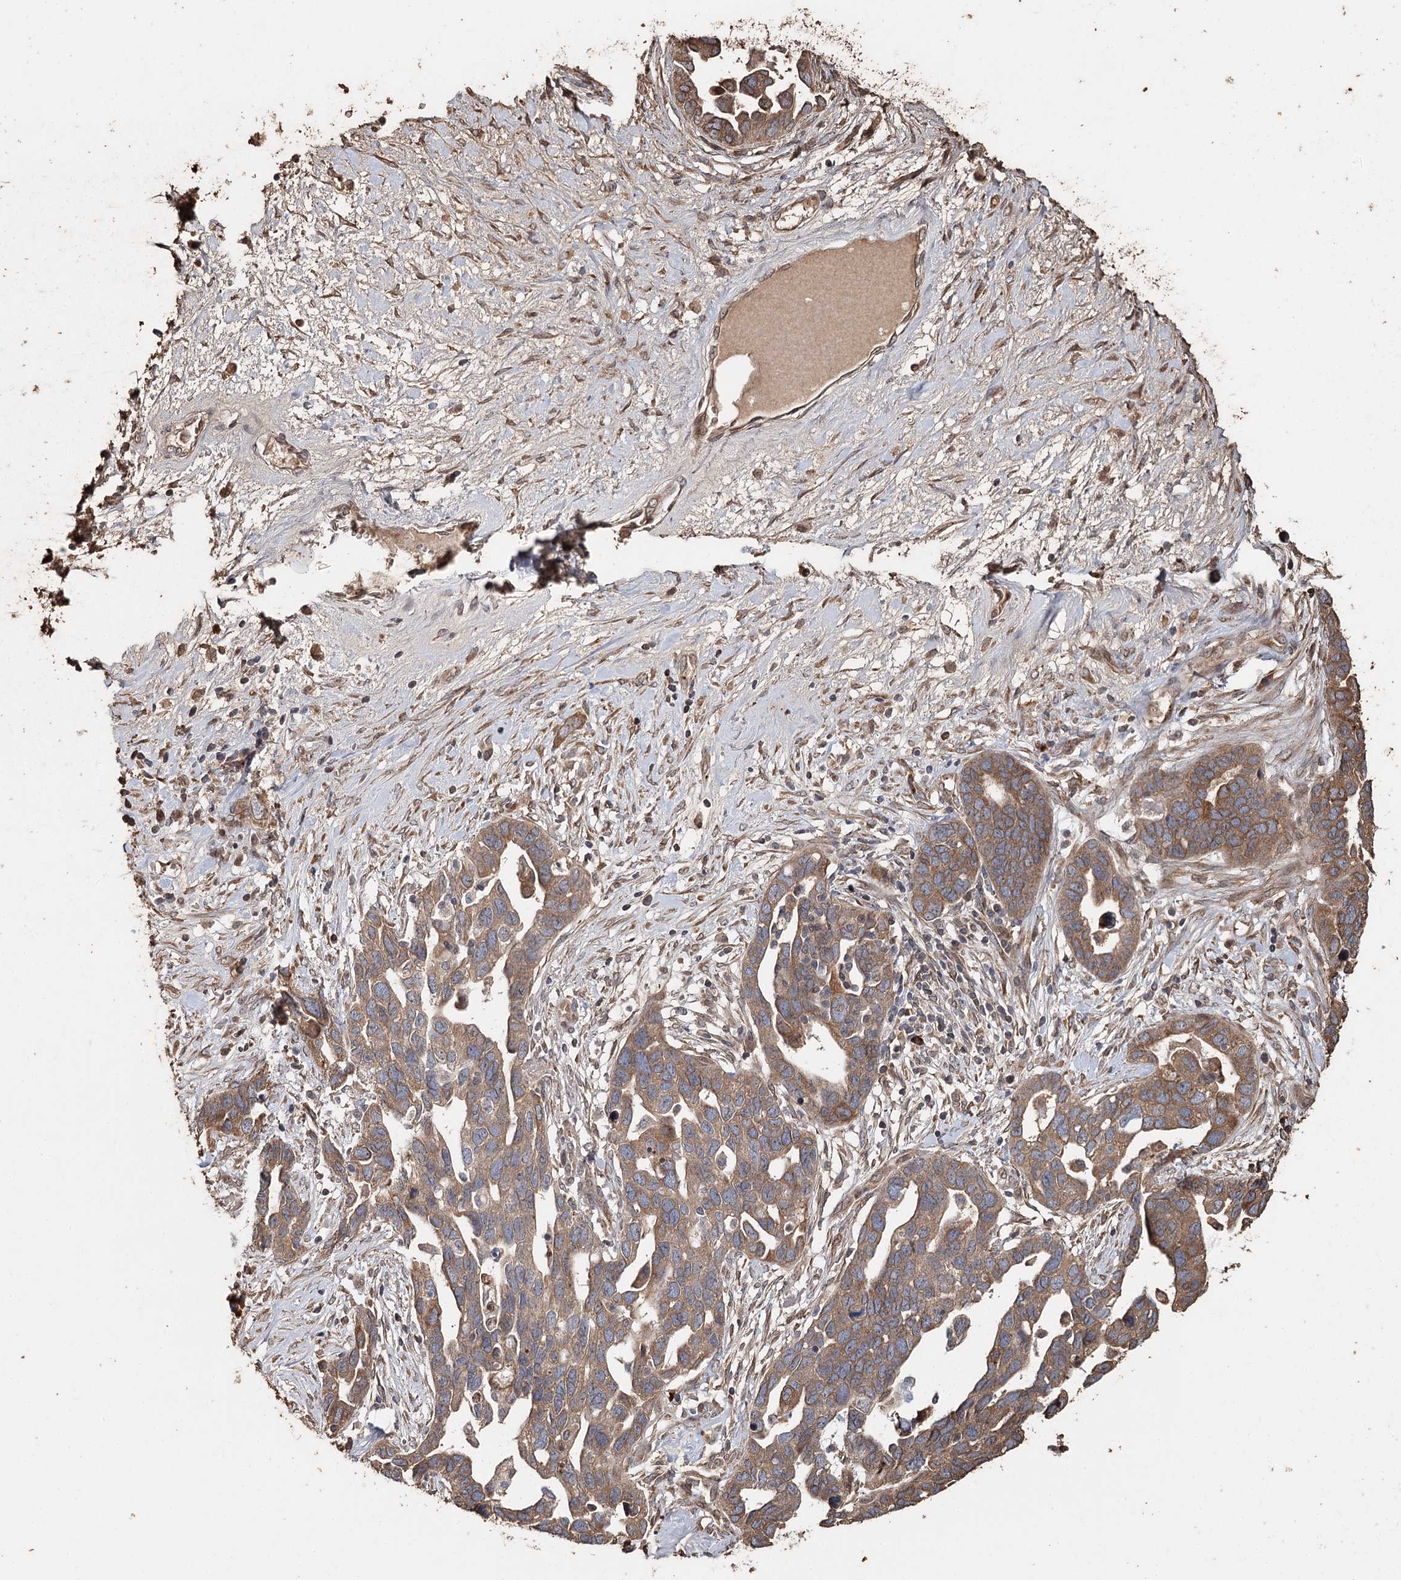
{"staining": {"intensity": "moderate", "quantity": ">75%", "location": "cytoplasmic/membranous"}, "tissue": "ovarian cancer", "cell_type": "Tumor cells", "image_type": "cancer", "snomed": [{"axis": "morphology", "description": "Cystadenocarcinoma, serous, NOS"}, {"axis": "topography", "description": "Ovary"}], "caption": "Immunohistochemistry micrograph of neoplastic tissue: human serous cystadenocarcinoma (ovarian) stained using immunohistochemistry exhibits medium levels of moderate protein expression localized specifically in the cytoplasmic/membranous of tumor cells, appearing as a cytoplasmic/membranous brown color.", "gene": "SYVN1", "patient": {"sex": "female", "age": 54}}